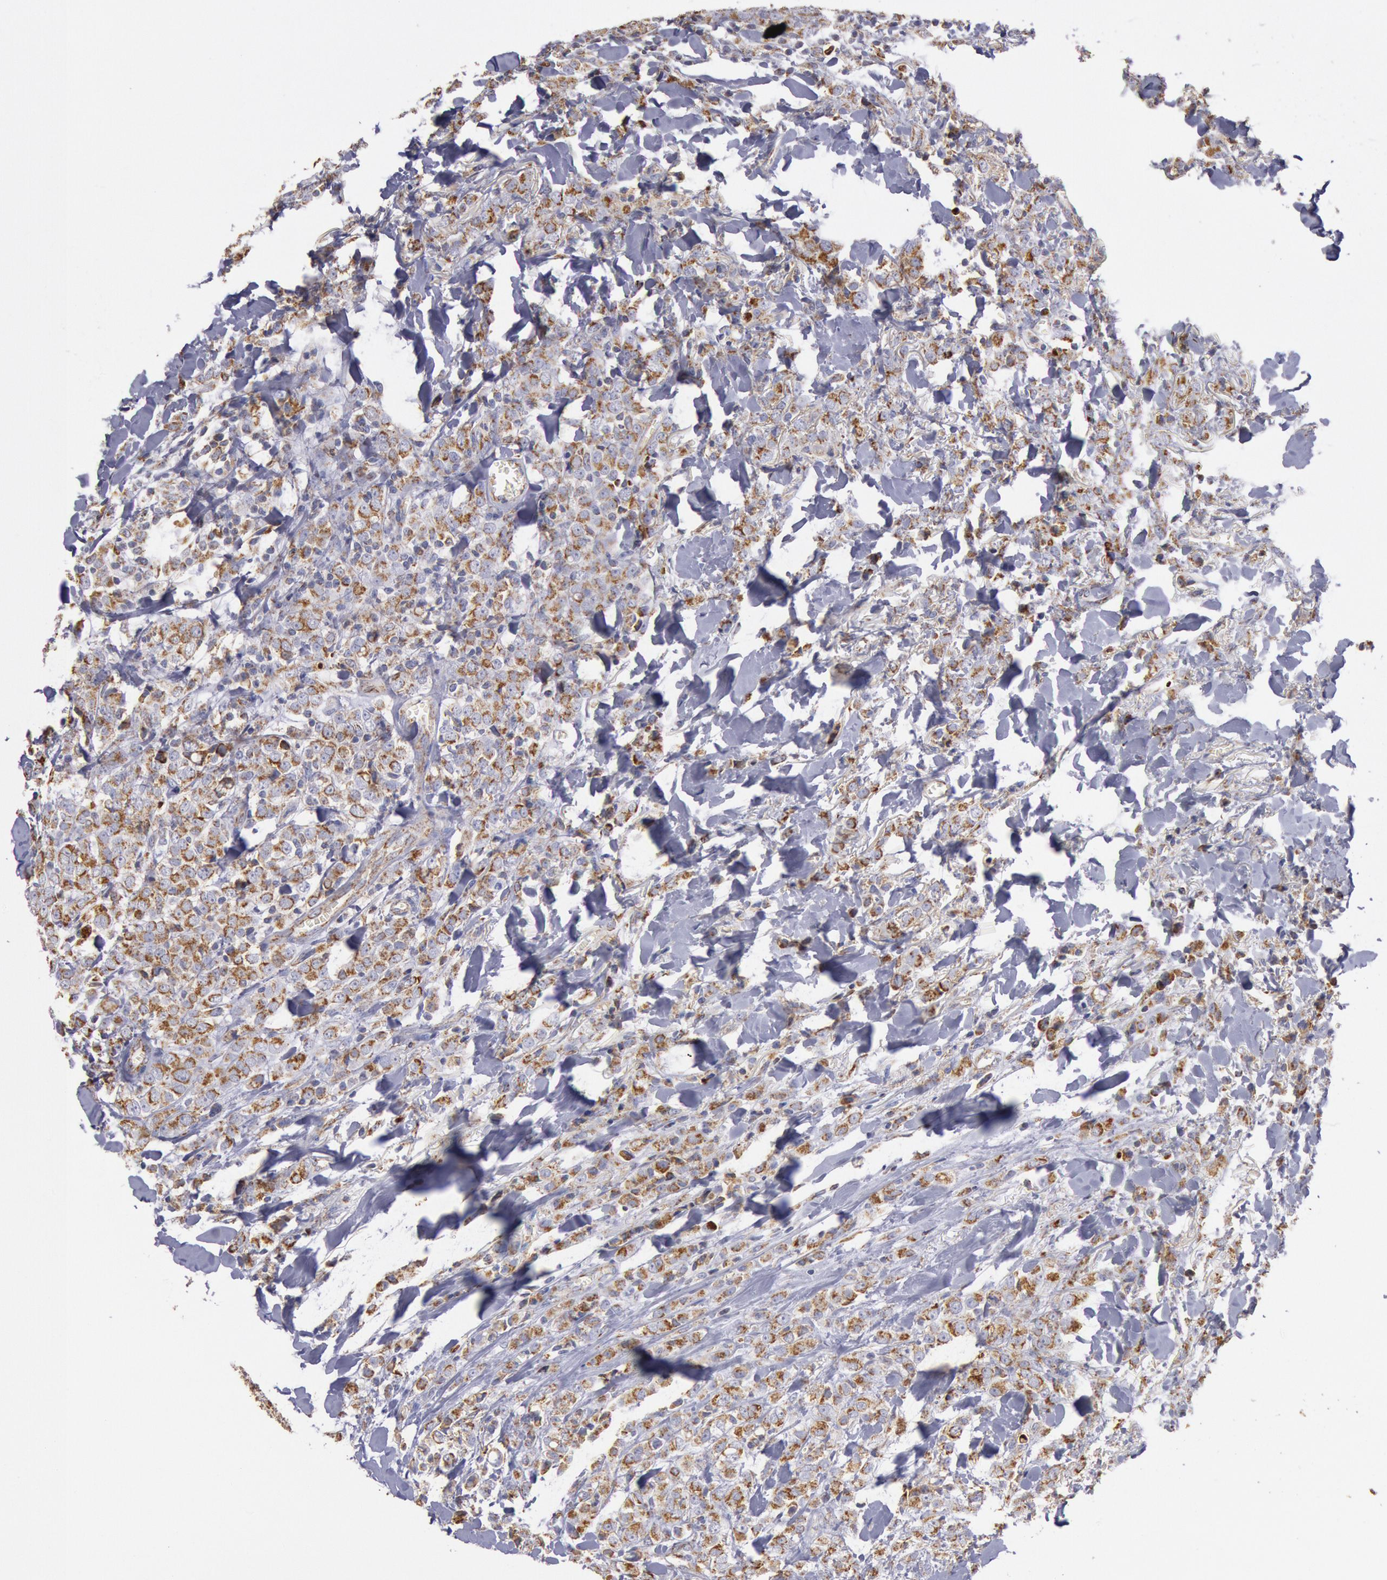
{"staining": {"intensity": "moderate", "quantity": ">75%", "location": "cytoplasmic/membranous,nuclear"}, "tissue": "breast cancer", "cell_type": "Tumor cells", "image_type": "cancer", "snomed": [{"axis": "morphology", "description": "Lobular carcinoma"}, {"axis": "topography", "description": "Breast"}], "caption": "Lobular carcinoma (breast) stained with a protein marker exhibits moderate staining in tumor cells.", "gene": "CYC1", "patient": {"sex": "female", "age": 57}}